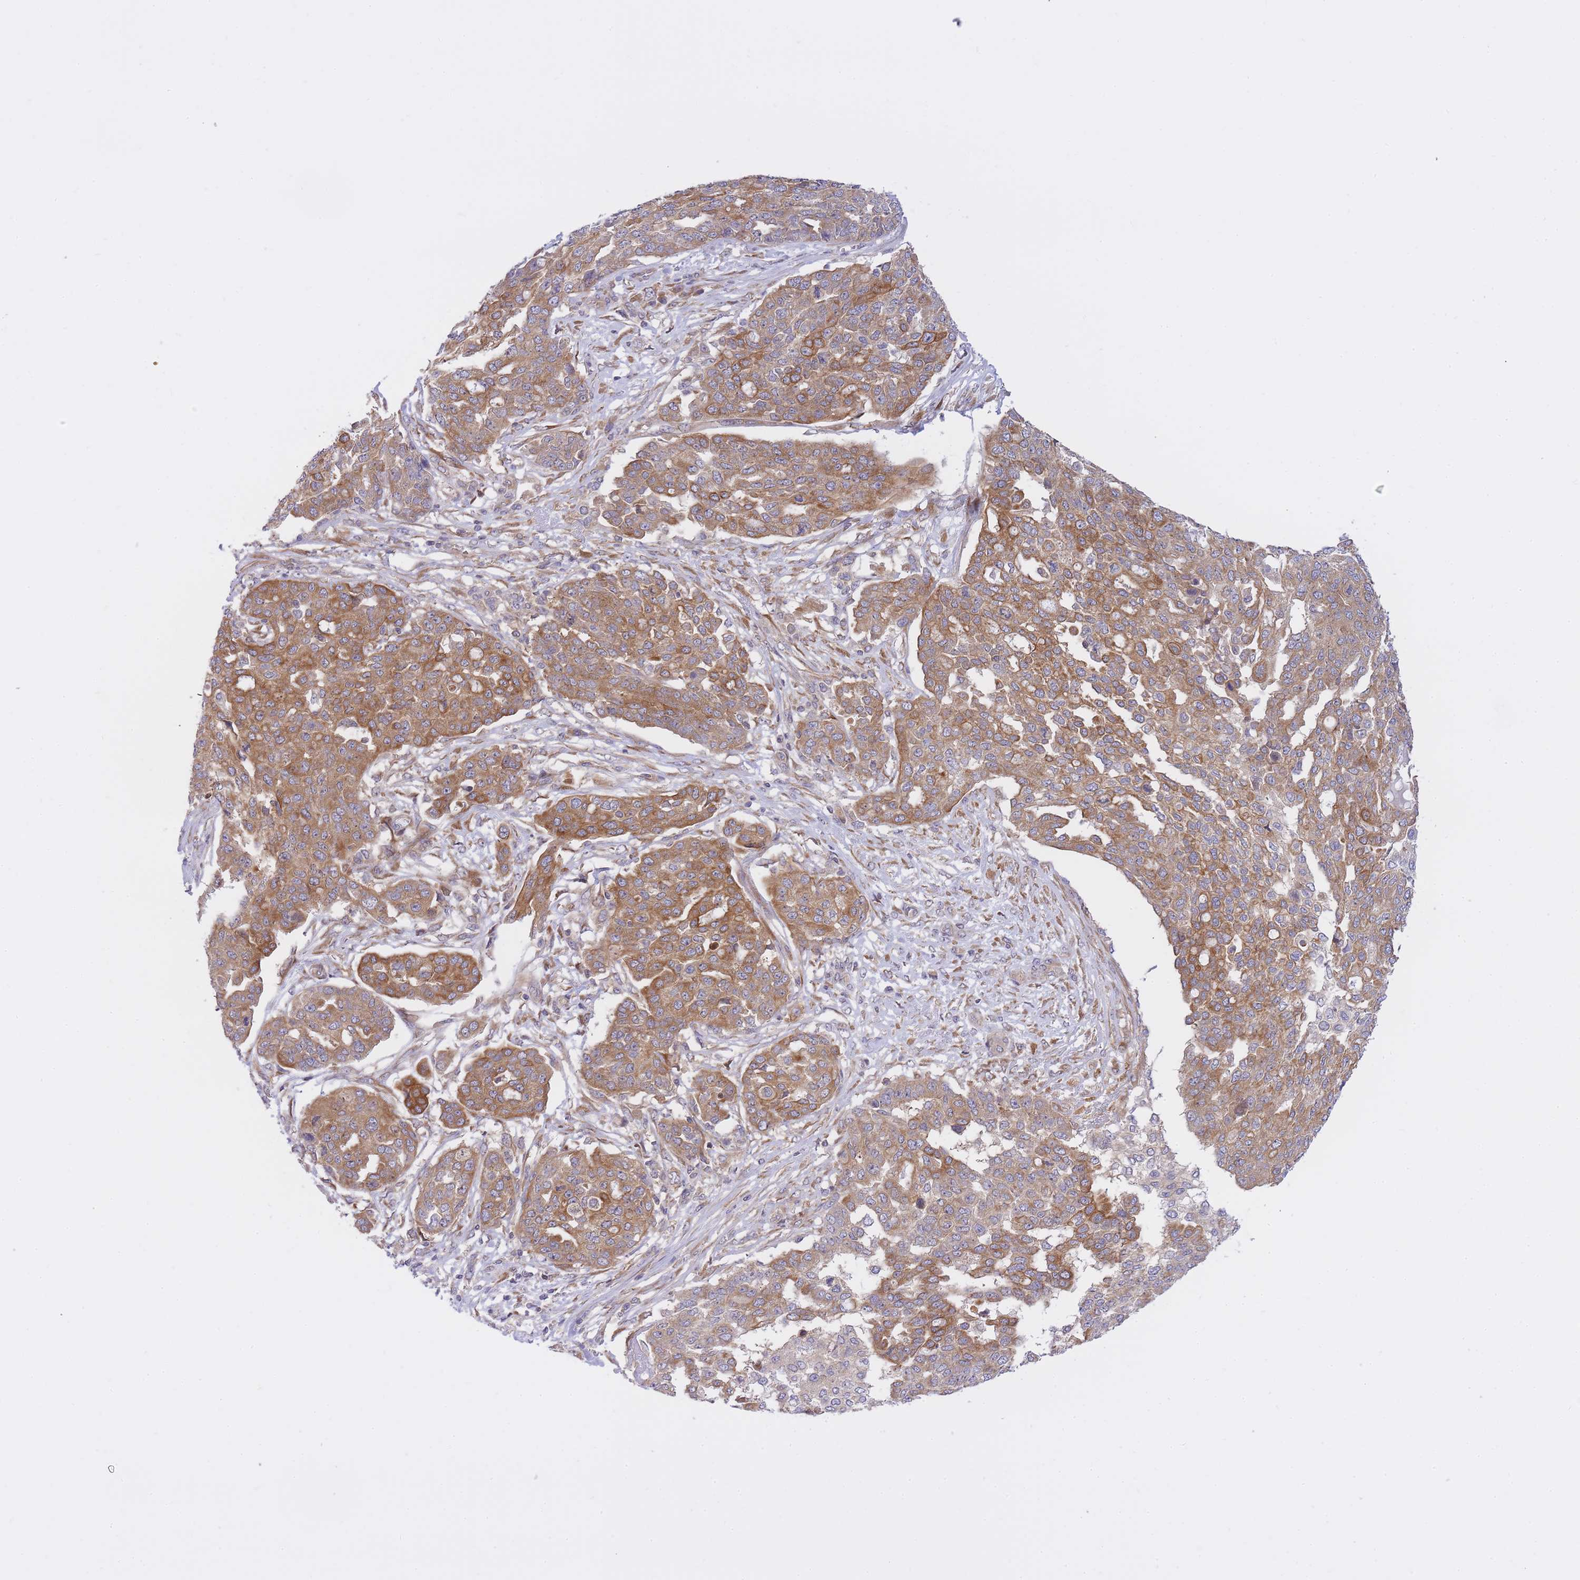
{"staining": {"intensity": "moderate", "quantity": ">75%", "location": "cytoplasmic/membranous"}, "tissue": "ovarian cancer", "cell_type": "Tumor cells", "image_type": "cancer", "snomed": [{"axis": "morphology", "description": "Cystadenocarcinoma, serous, NOS"}, {"axis": "topography", "description": "Soft tissue"}, {"axis": "topography", "description": "Ovary"}], "caption": "Ovarian cancer (serous cystadenocarcinoma) tissue reveals moderate cytoplasmic/membranous expression in about >75% of tumor cells", "gene": "EIF2B2", "patient": {"sex": "female", "age": 57}}